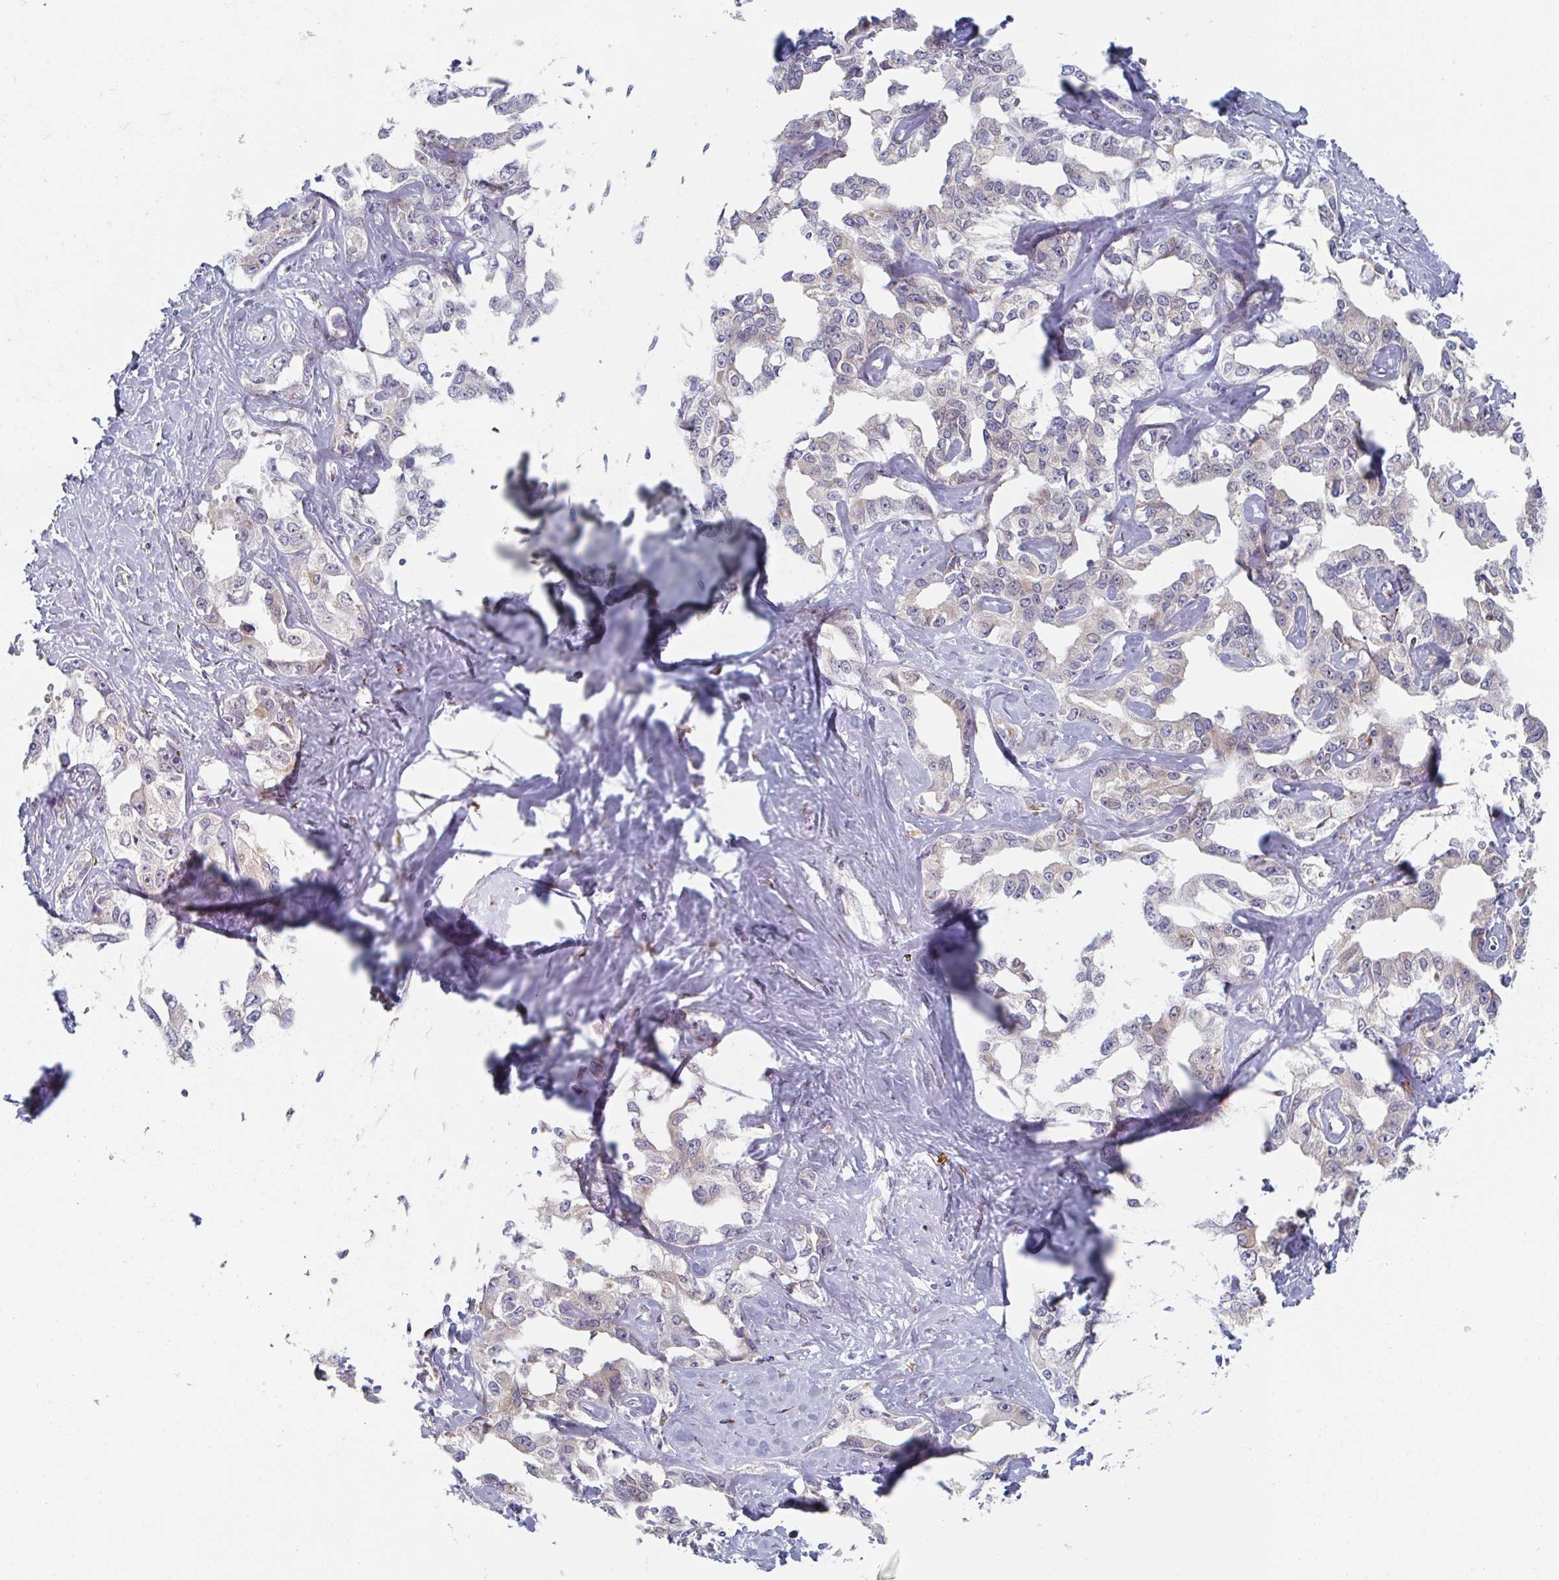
{"staining": {"intensity": "negative", "quantity": "none", "location": "none"}, "tissue": "liver cancer", "cell_type": "Tumor cells", "image_type": "cancer", "snomed": [{"axis": "morphology", "description": "Cholangiocarcinoma"}, {"axis": "topography", "description": "Liver"}], "caption": "The micrograph reveals no significant staining in tumor cells of liver cancer. (Brightfield microscopy of DAB (3,3'-diaminobenzidine) immunohistochemistry (IHC) at high magnification).", "gene": "TRAPPC10", "patient": {"sex": "male", "age": 59}}